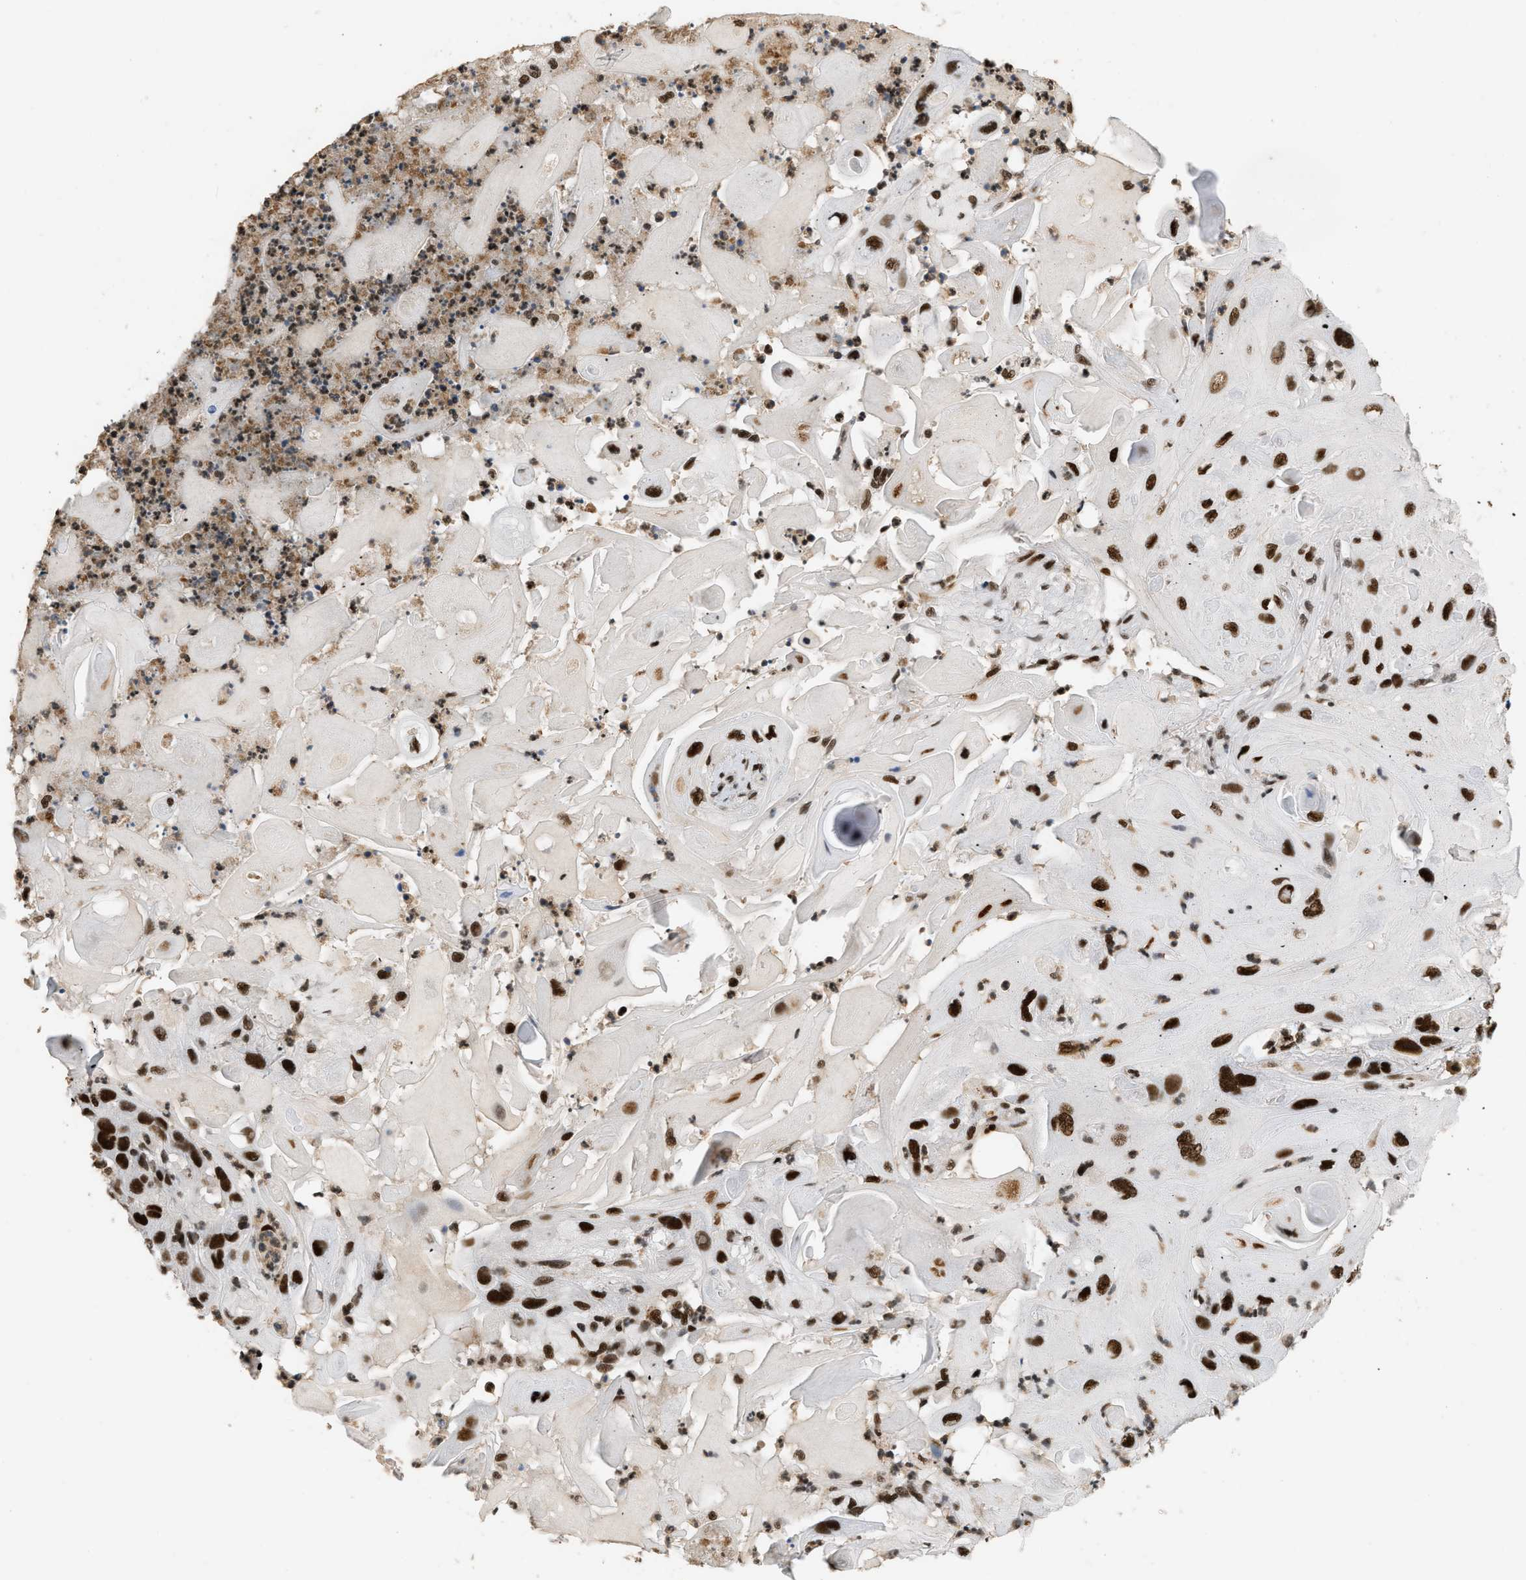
{"staining": {"intensity": "strong", "quantity": ">75%", "location": "nuclear"}, "tissue": "skin cancer", "cell_type": "Tumor cells", "image_type": "cancer", "snomed": [{"axis": "morphology", "description": "Squamous cell carcinoma, NOS"}, {"axis": "topography", "description": "Skin"}], "caption": "Skin squamous cell carcinoma was stained to show a protein in brown. There is high levels of strong nuclear expression in approximately >75% of tumor cells.", "gene": "SMARCB1", "patient": {"sex": "female", "age": 77}}